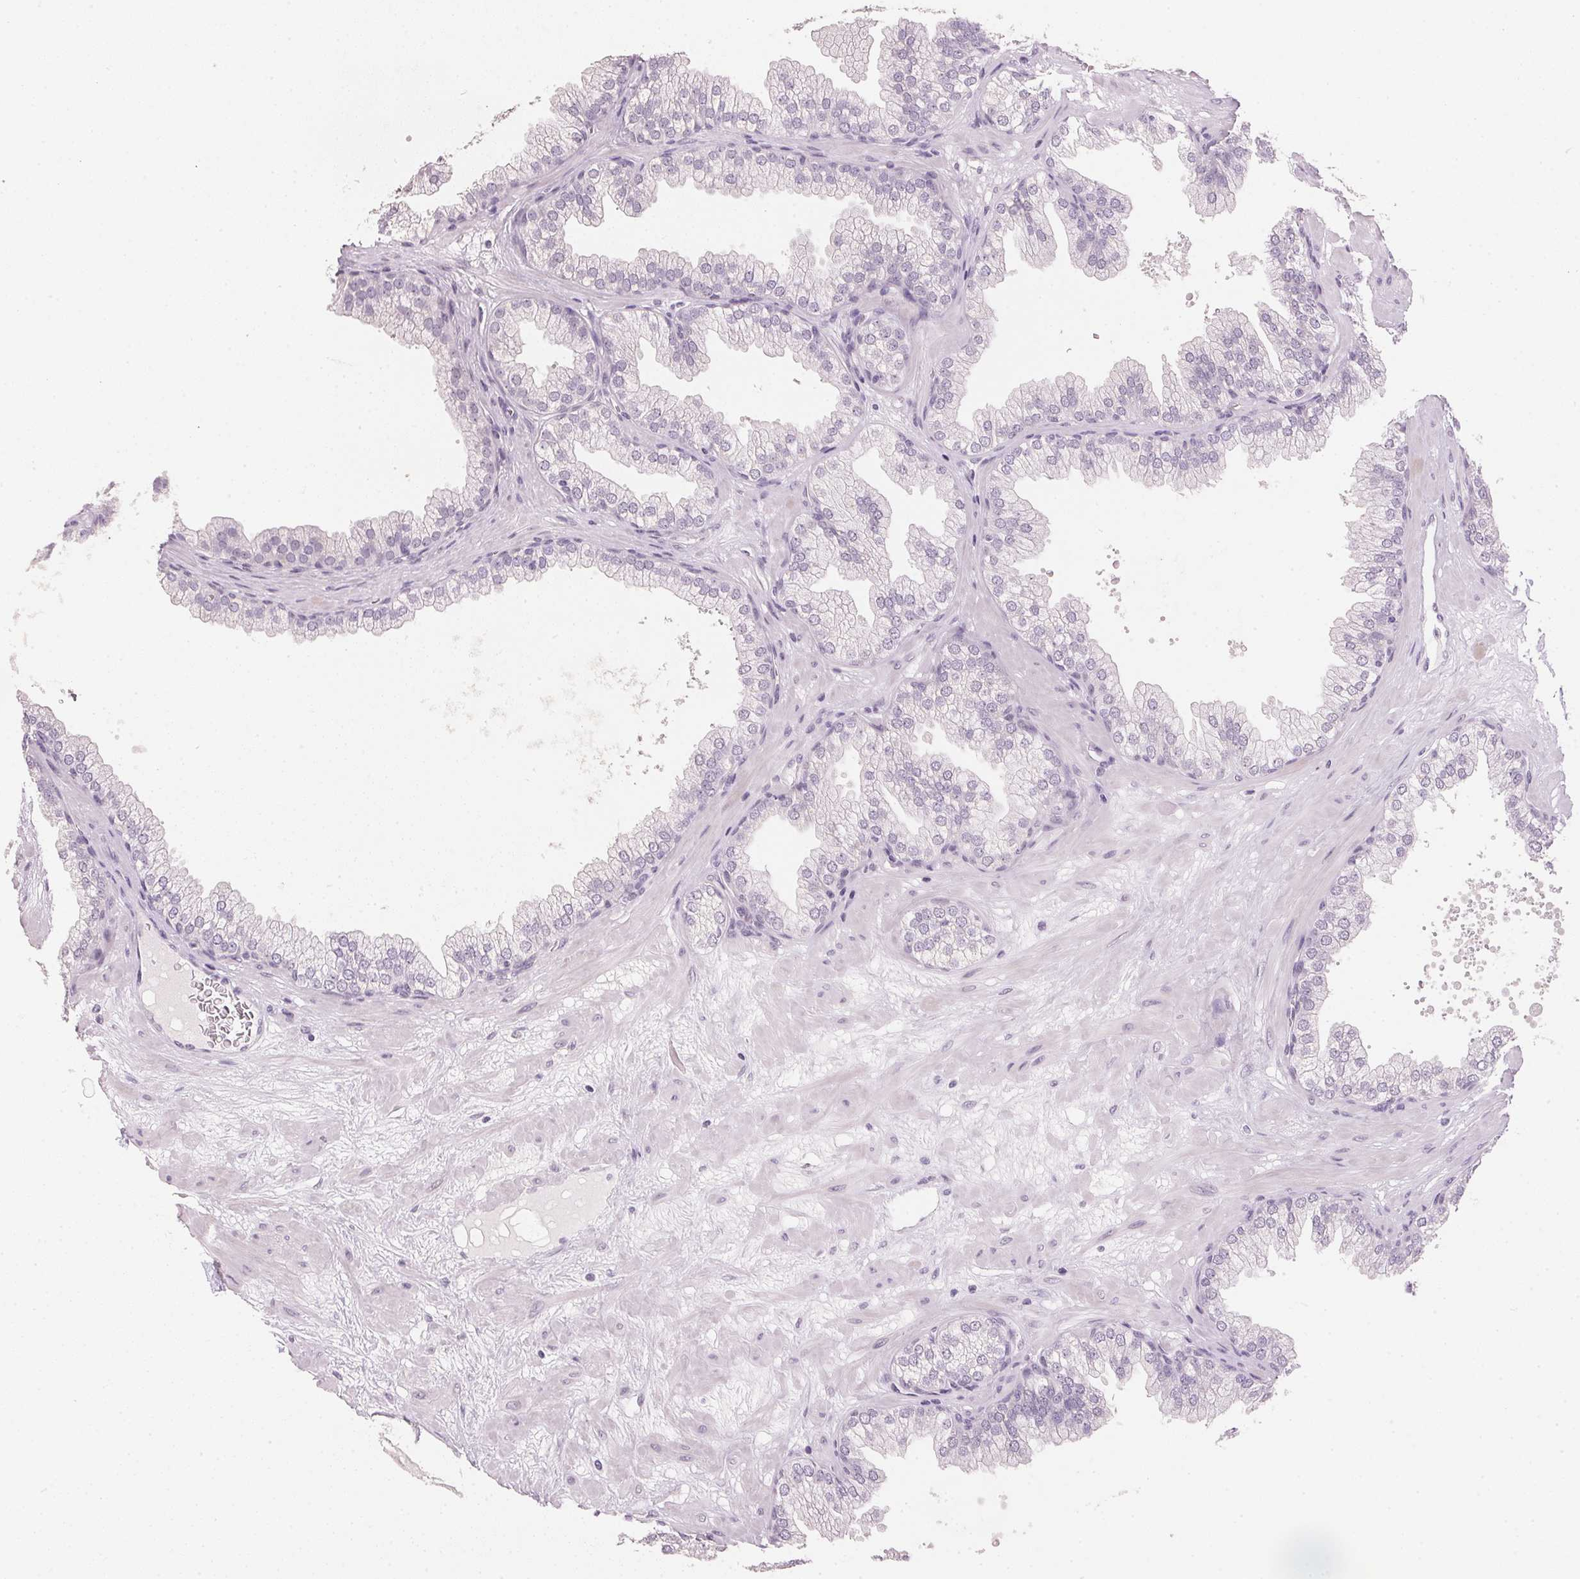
{"staining": {"intensity": "negative", "quantity": "none", "location": "none"}, "tissue": "prostate", "cell_type": "Glandular cells", "image_type": "normal", "snomed": [{"axis": "morphology", "description": "Normal tissue, NOS"}, {"axis": "topography", "description": "Prostate"}], "caption": "DAB immunohistochemical staining of benign human prostate shows no significant positivity in glandular cells. (DAB immunohistochemistry (IHC) with hematoxylin counter stain).", "gene": "IGFBP1", "patient": {"sex": "male", "age": 37}}